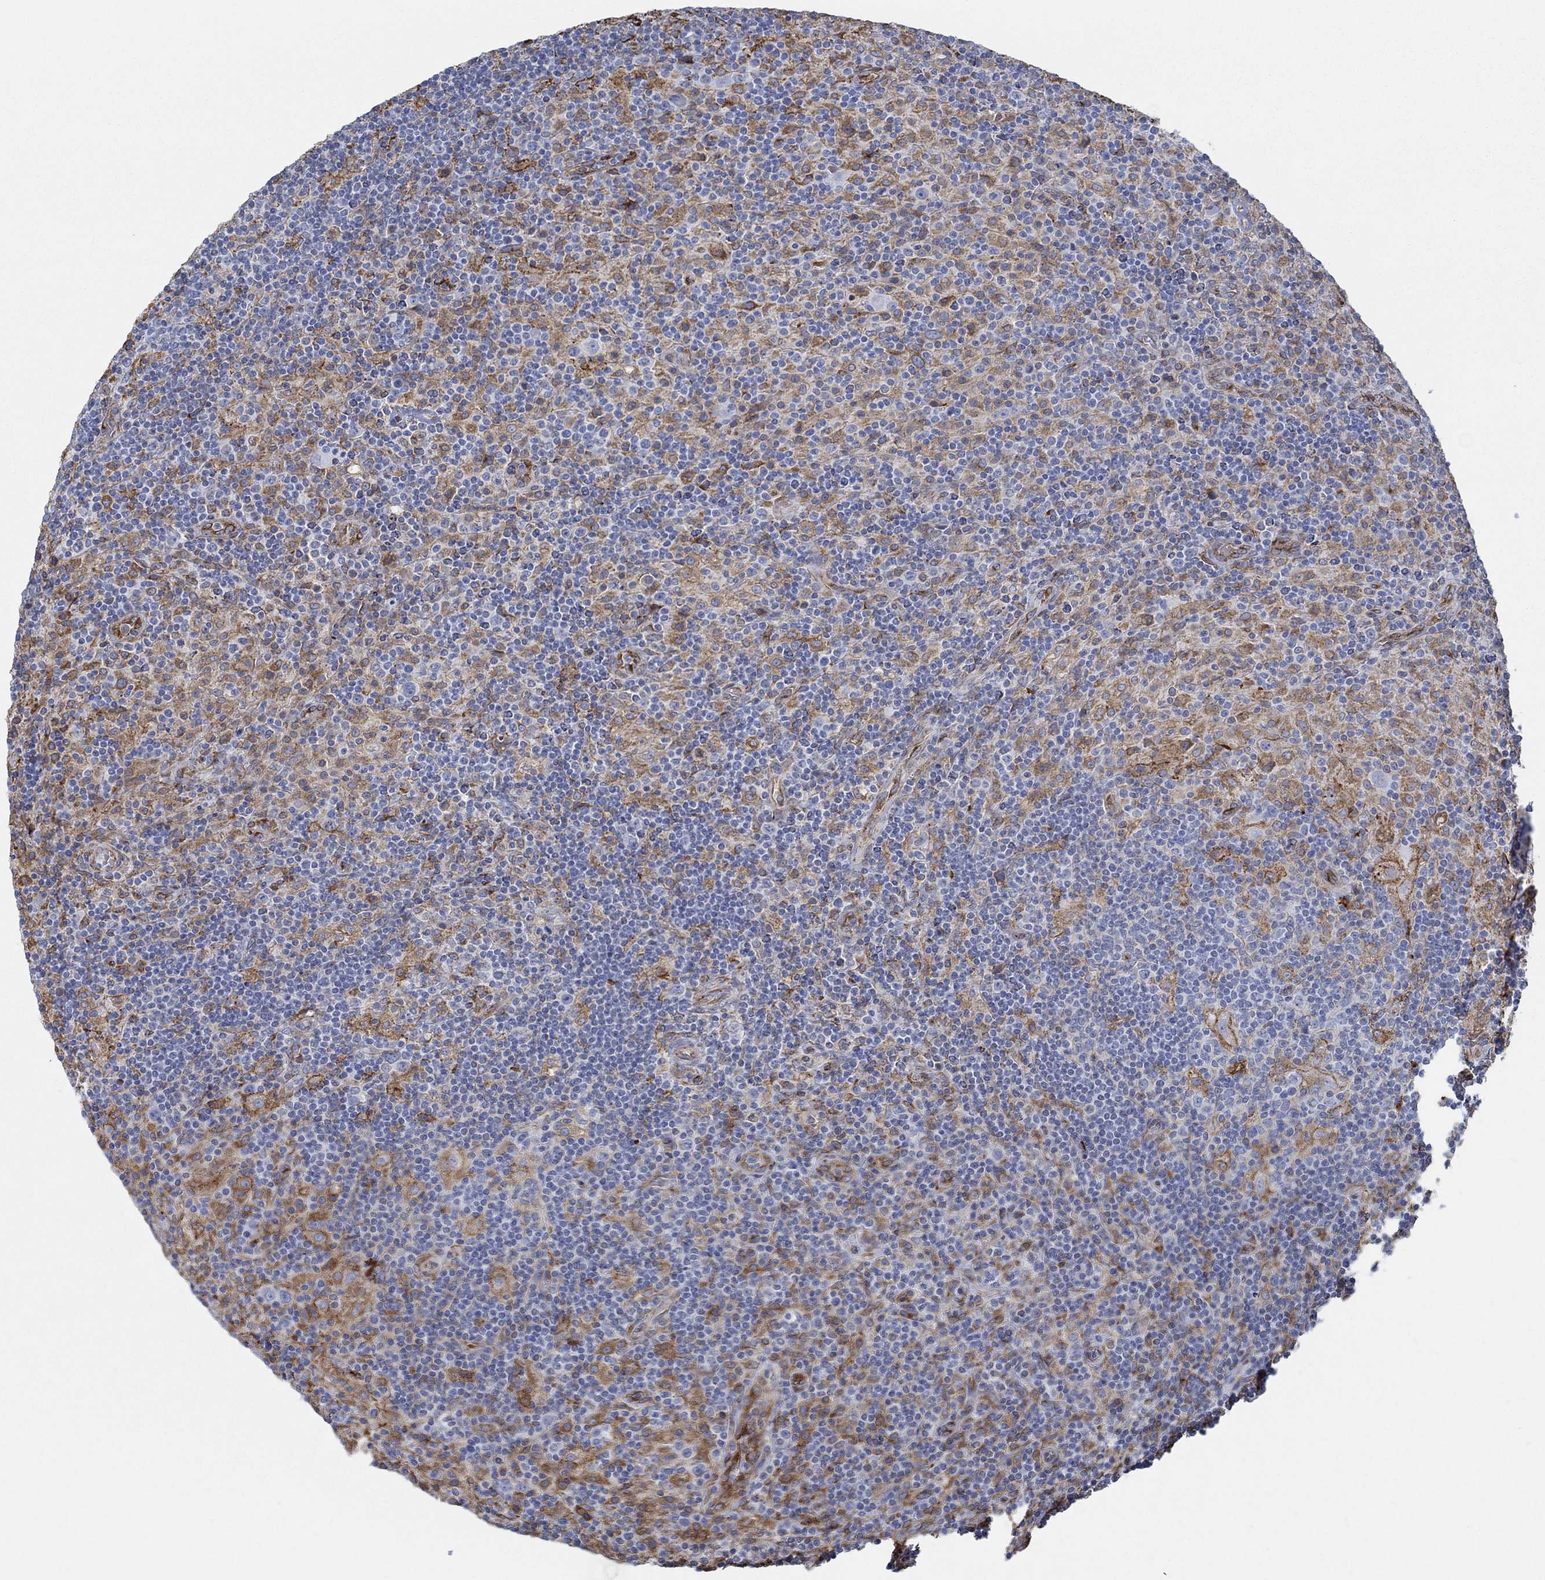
{"staining": {"intensity": "negative", "quantity": "none", "location": "none"}, "tissue": "lymphoma", "cell_type": "Tumor cells", "image_type": "cancer", "snomed": [{"axis": "morphology", "description": "Hodgkin's disease, NOS"}, {"axis": "topography", "description": "Lymph node"}], "caption": "Human Hodgkin's disease stained for a protein using IHC displays no staining in tumor cells.", "gene": "STC2", "patient": {"sex": "male", "age": 70}}